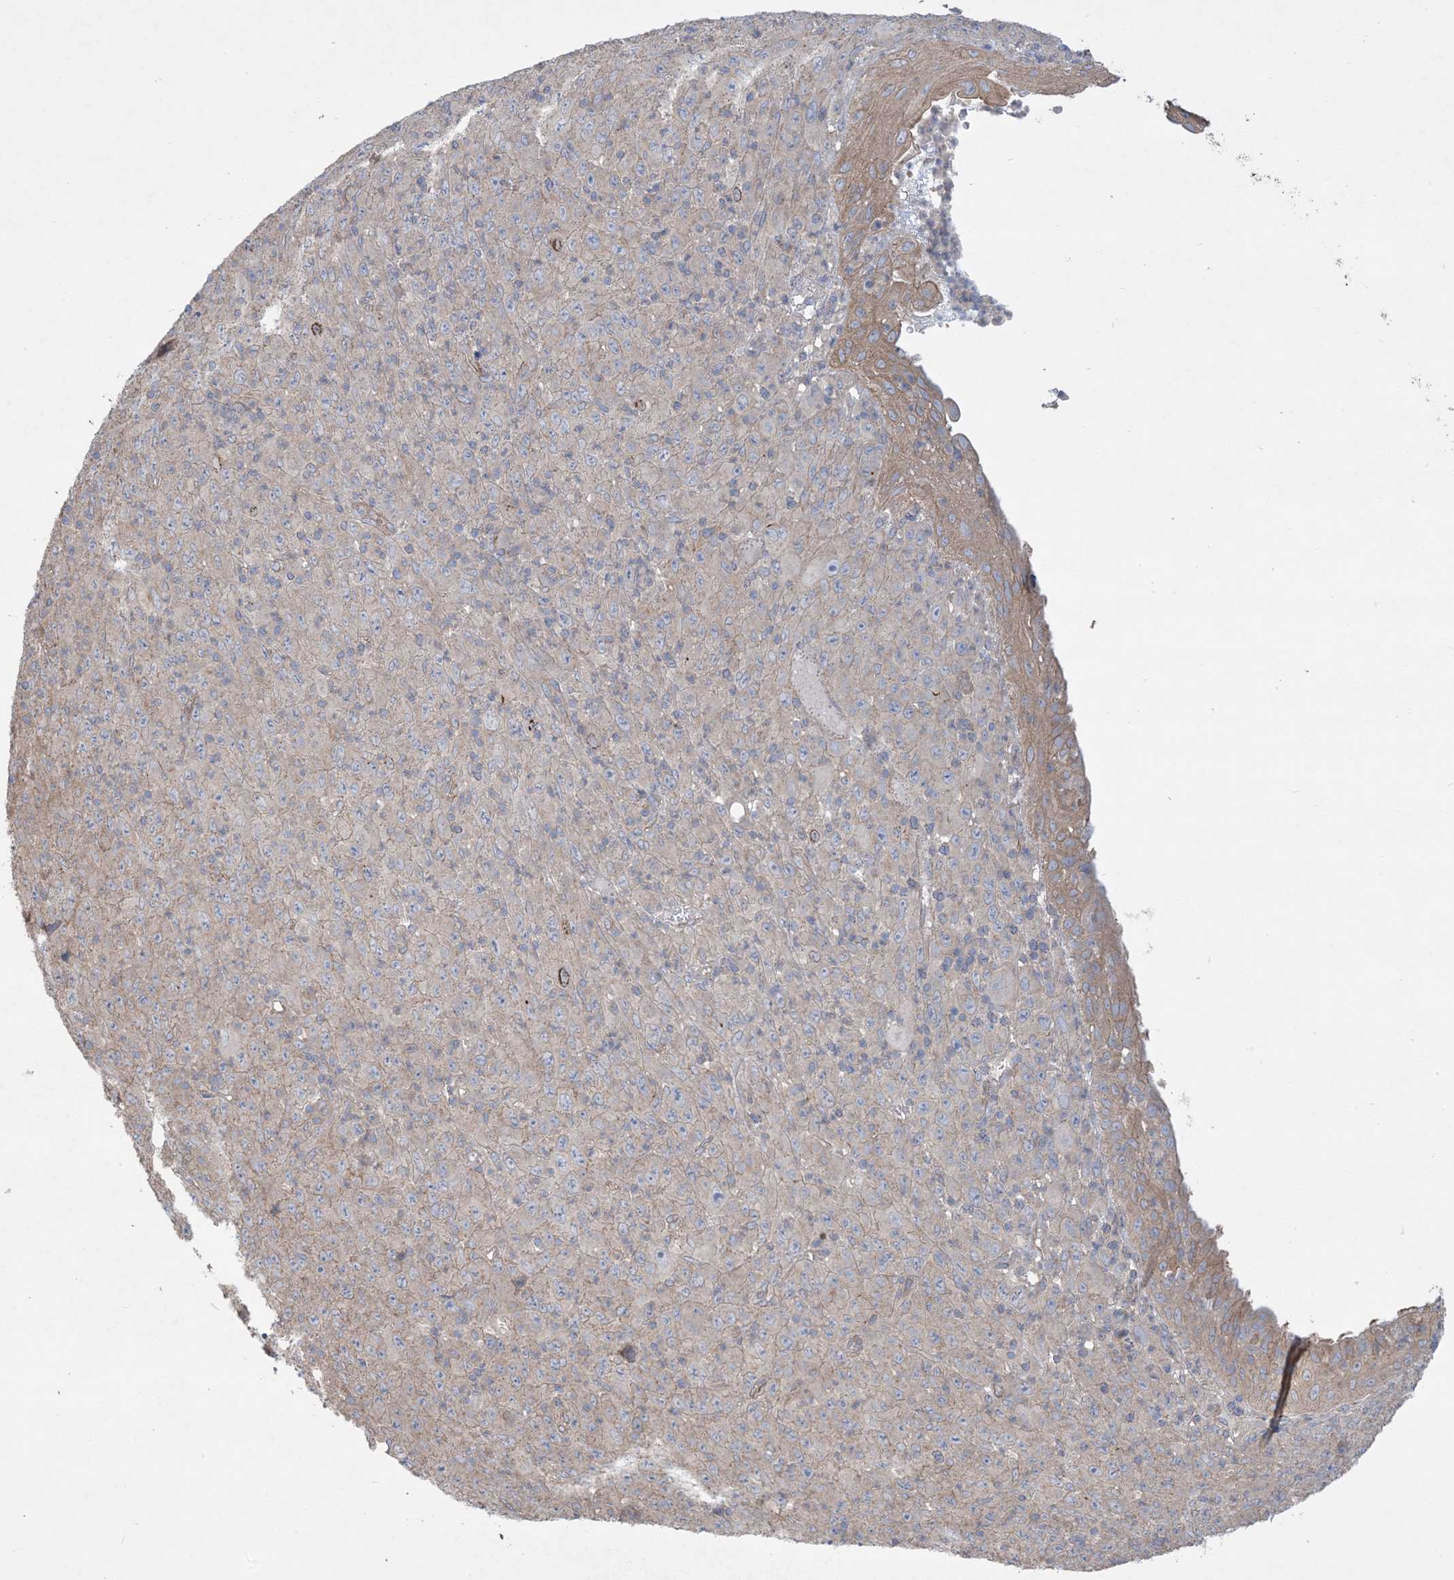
{"staining": {"intensity": "negative", "quantity": "none", "location": "none"}, "tissue": "melanoma", "cell_type": "Tumor cells", "image_type": "cancer", "snomed": [{"axis": "morphology", "description": "Malignant melanoma, Metastatic site"}, {"axis": "topography", "description": "Skin"}], "caption": "An immunohistochemistry histopathology image of malignant melanoma (metastatic site) is shown. There is no staining in tumor cells of malignant melanoma (metastatic site).", "gene": "CCNY", "patient": {"sex": "female", "age": 56}}